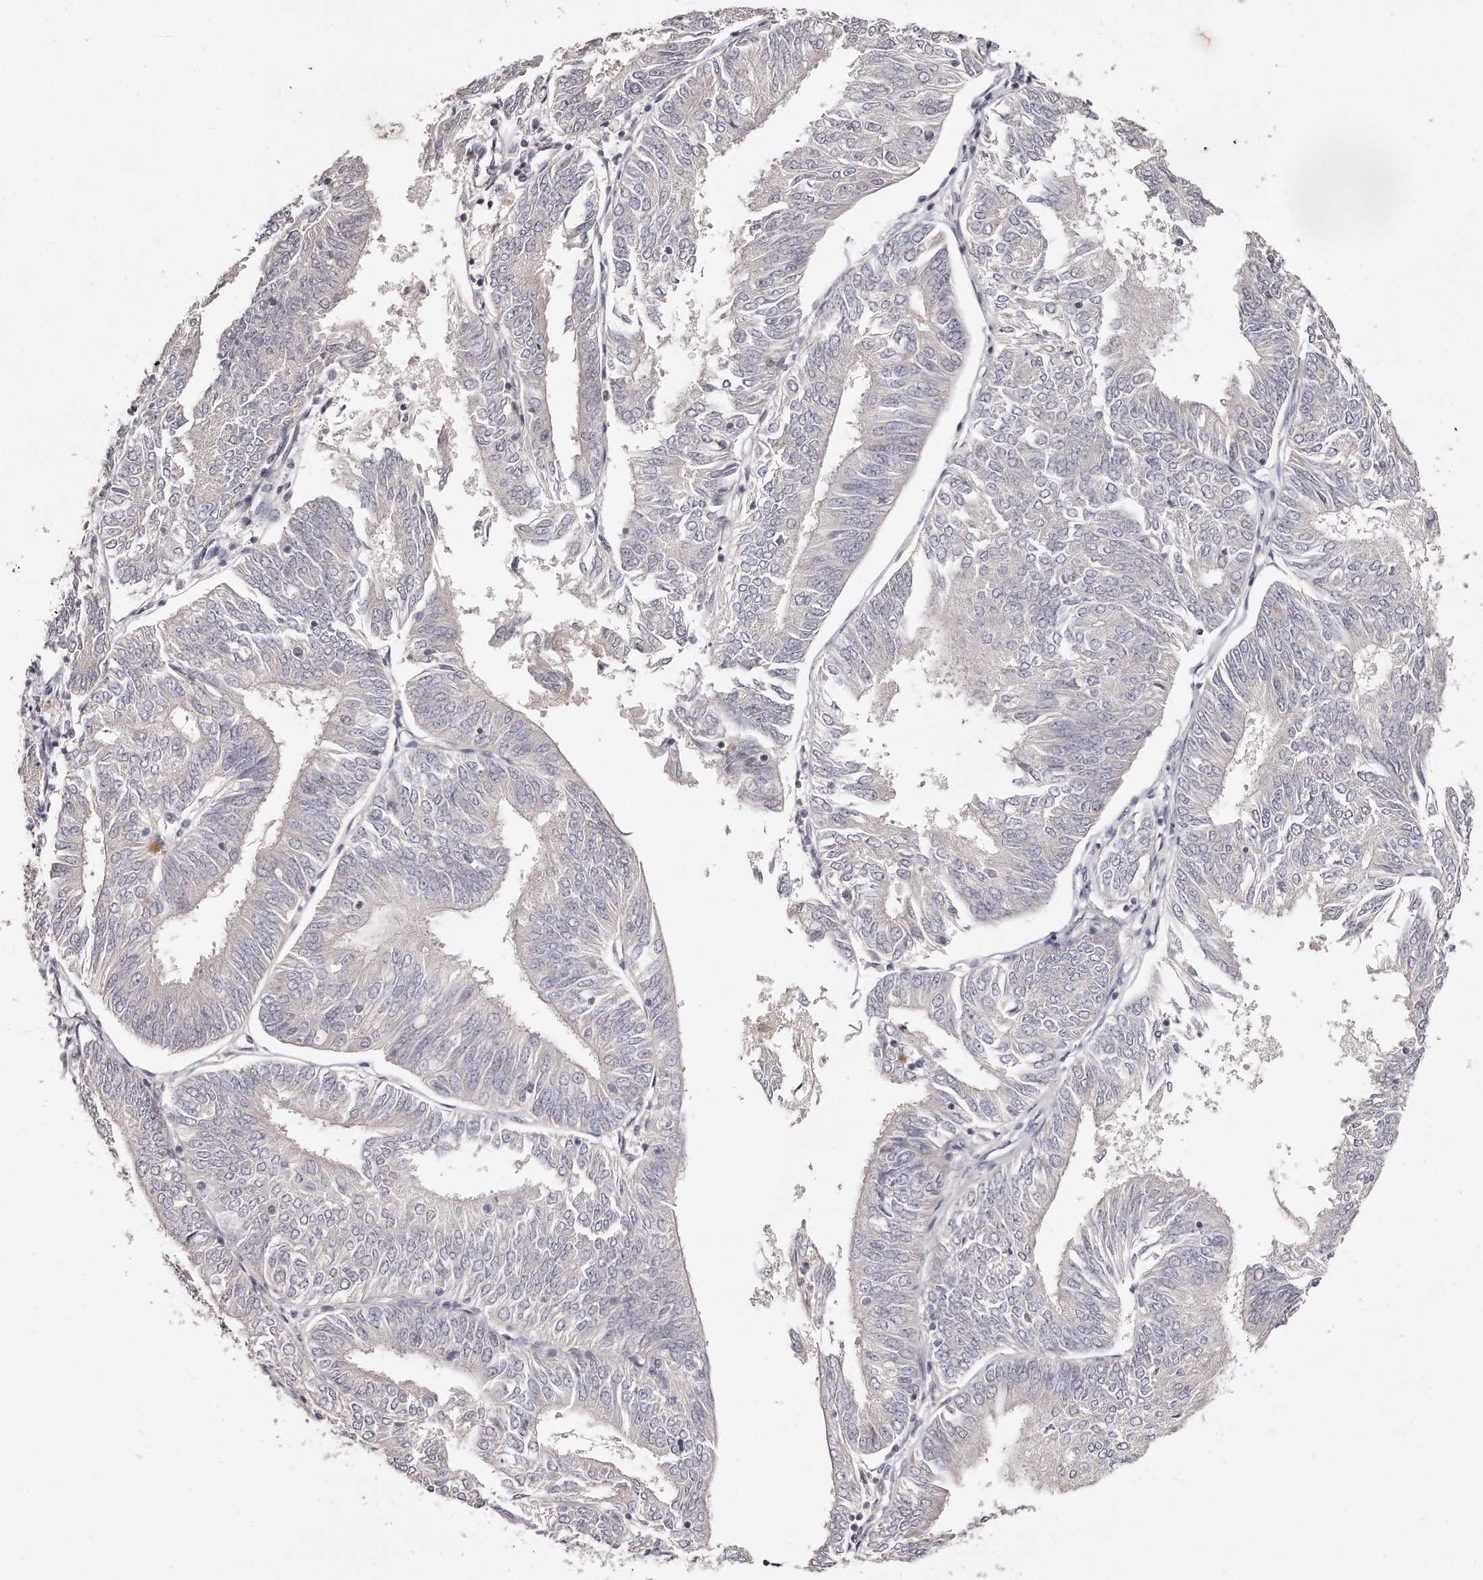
{"staining": {"intensity": "negative", "quantity": "none", "location": "none"}, "tissue": "endometrial cancer", "cell_type": "Tumor cells", "image_type": "cancer", "snomed": [{"axis": "morphology", "description": "Adenocarcinoma, NOS"}, {"axis": "topography", "description": "Endometrium"}], "caption": "DAB (3,3'-diaminobenzidine) immunohistochemical staining of adenocarcinoma (endometrial) shows no significant expression in tumor cells. The staining was performed using DAB (3,3'-diaminobenzidine) to visualize the protein expression in brown, while the nuclei were stained in blue with hematoxylin (Magnification: 20x).", "gene": "TTLL4", "patient": {"sex": "female", "age": 58}}